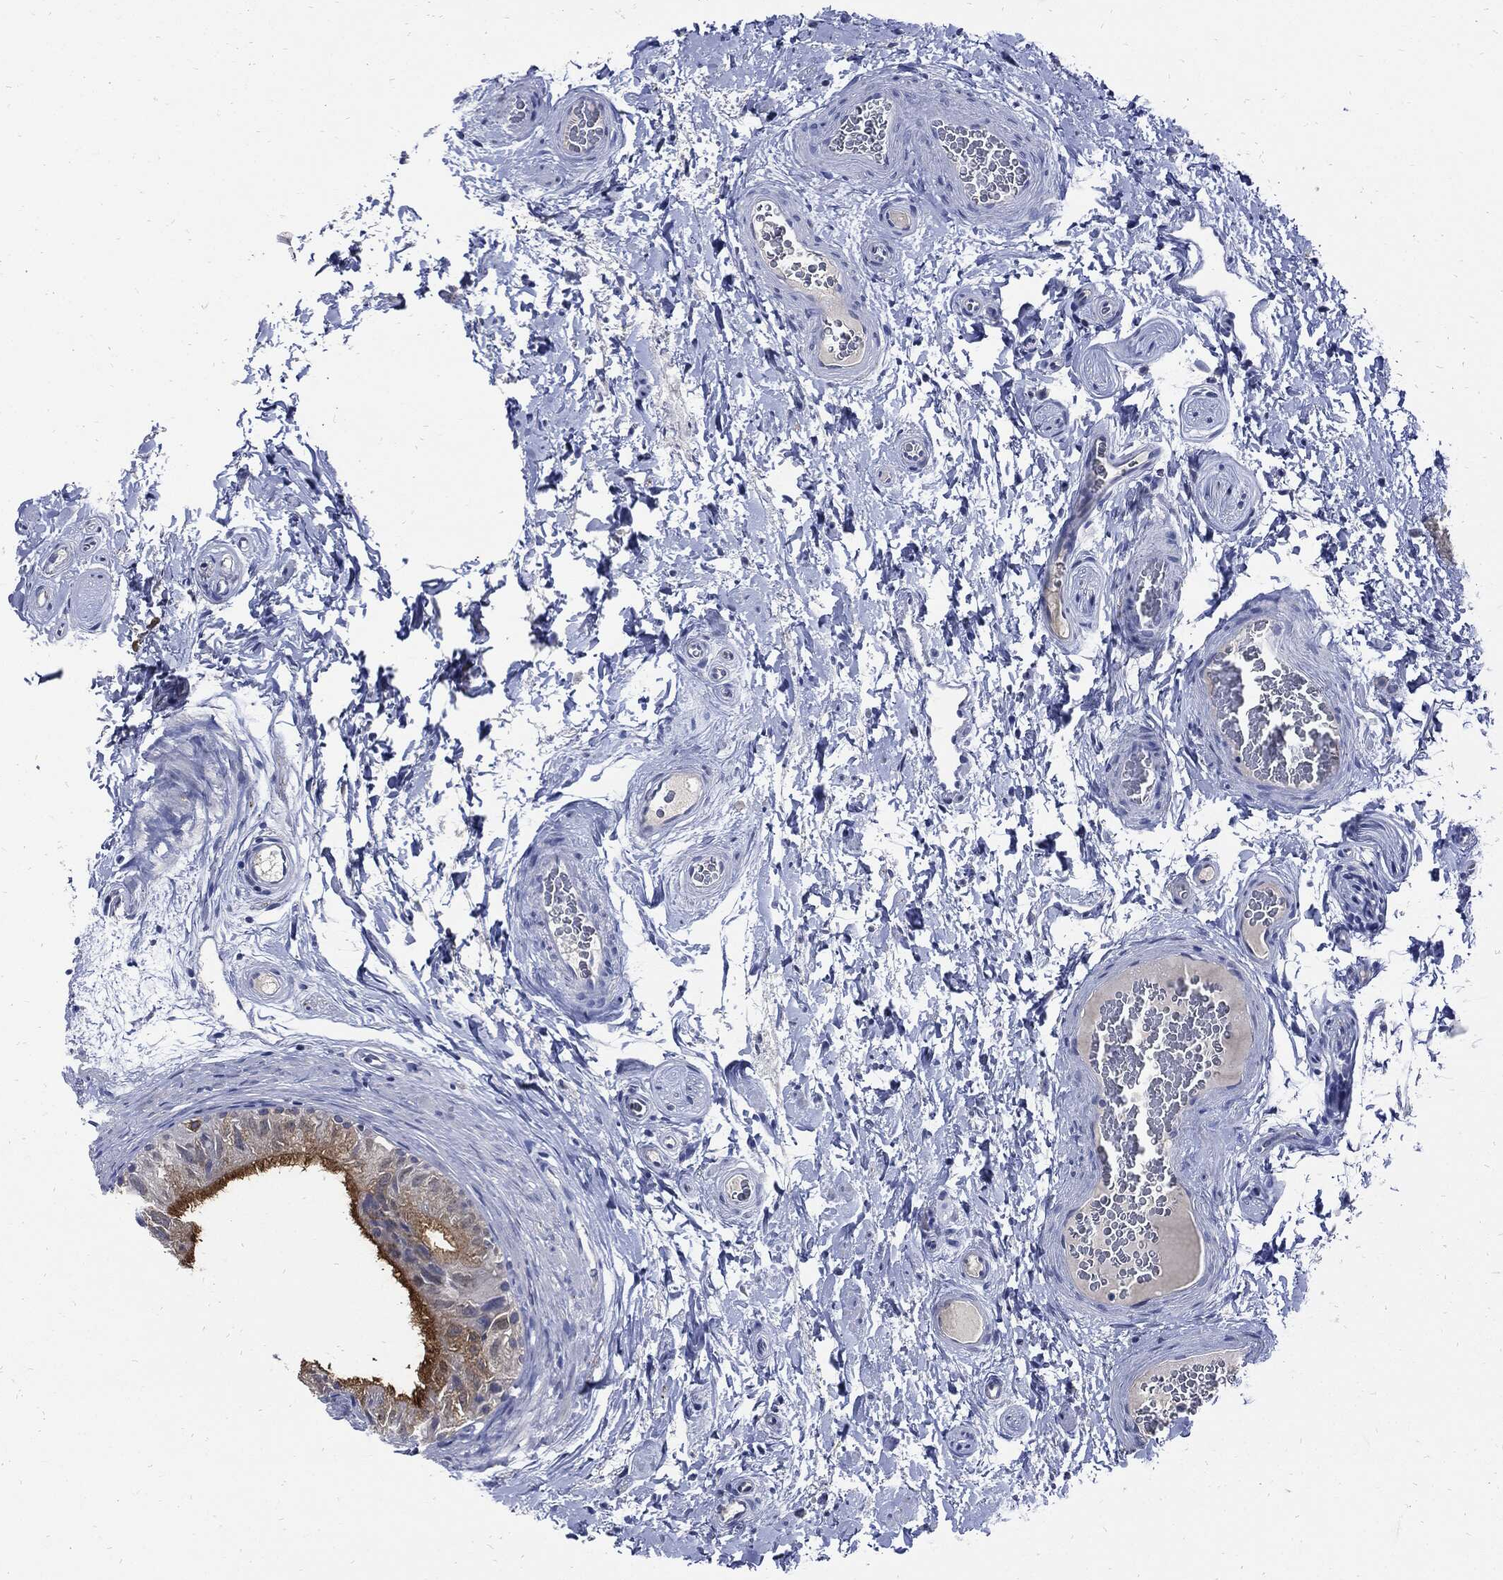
{"staining": {"intensity": "moderate", "quantity": "25%-75%", "location": "cytoplasmic/membranous"}, "tissue": "epididymis", "cell_type": "Glandular cells", "image_type": "normal", "snomed": [{"axis": "morphology", "description": "Normal tissue, NOS"}, {"axis": "topography", "description": "Epididymis"}], "caption": "The image displays immunohistochemical staining of unremarkable epididymis. There is moderate cytoplasmic/membranous expression is identified in about 25%-75% of glandular cells. (brown staining indicates protein expression, while blue staining denotes nuclei).", "gene": "CPE", "patient": {"sex": "male", "age": 34}}